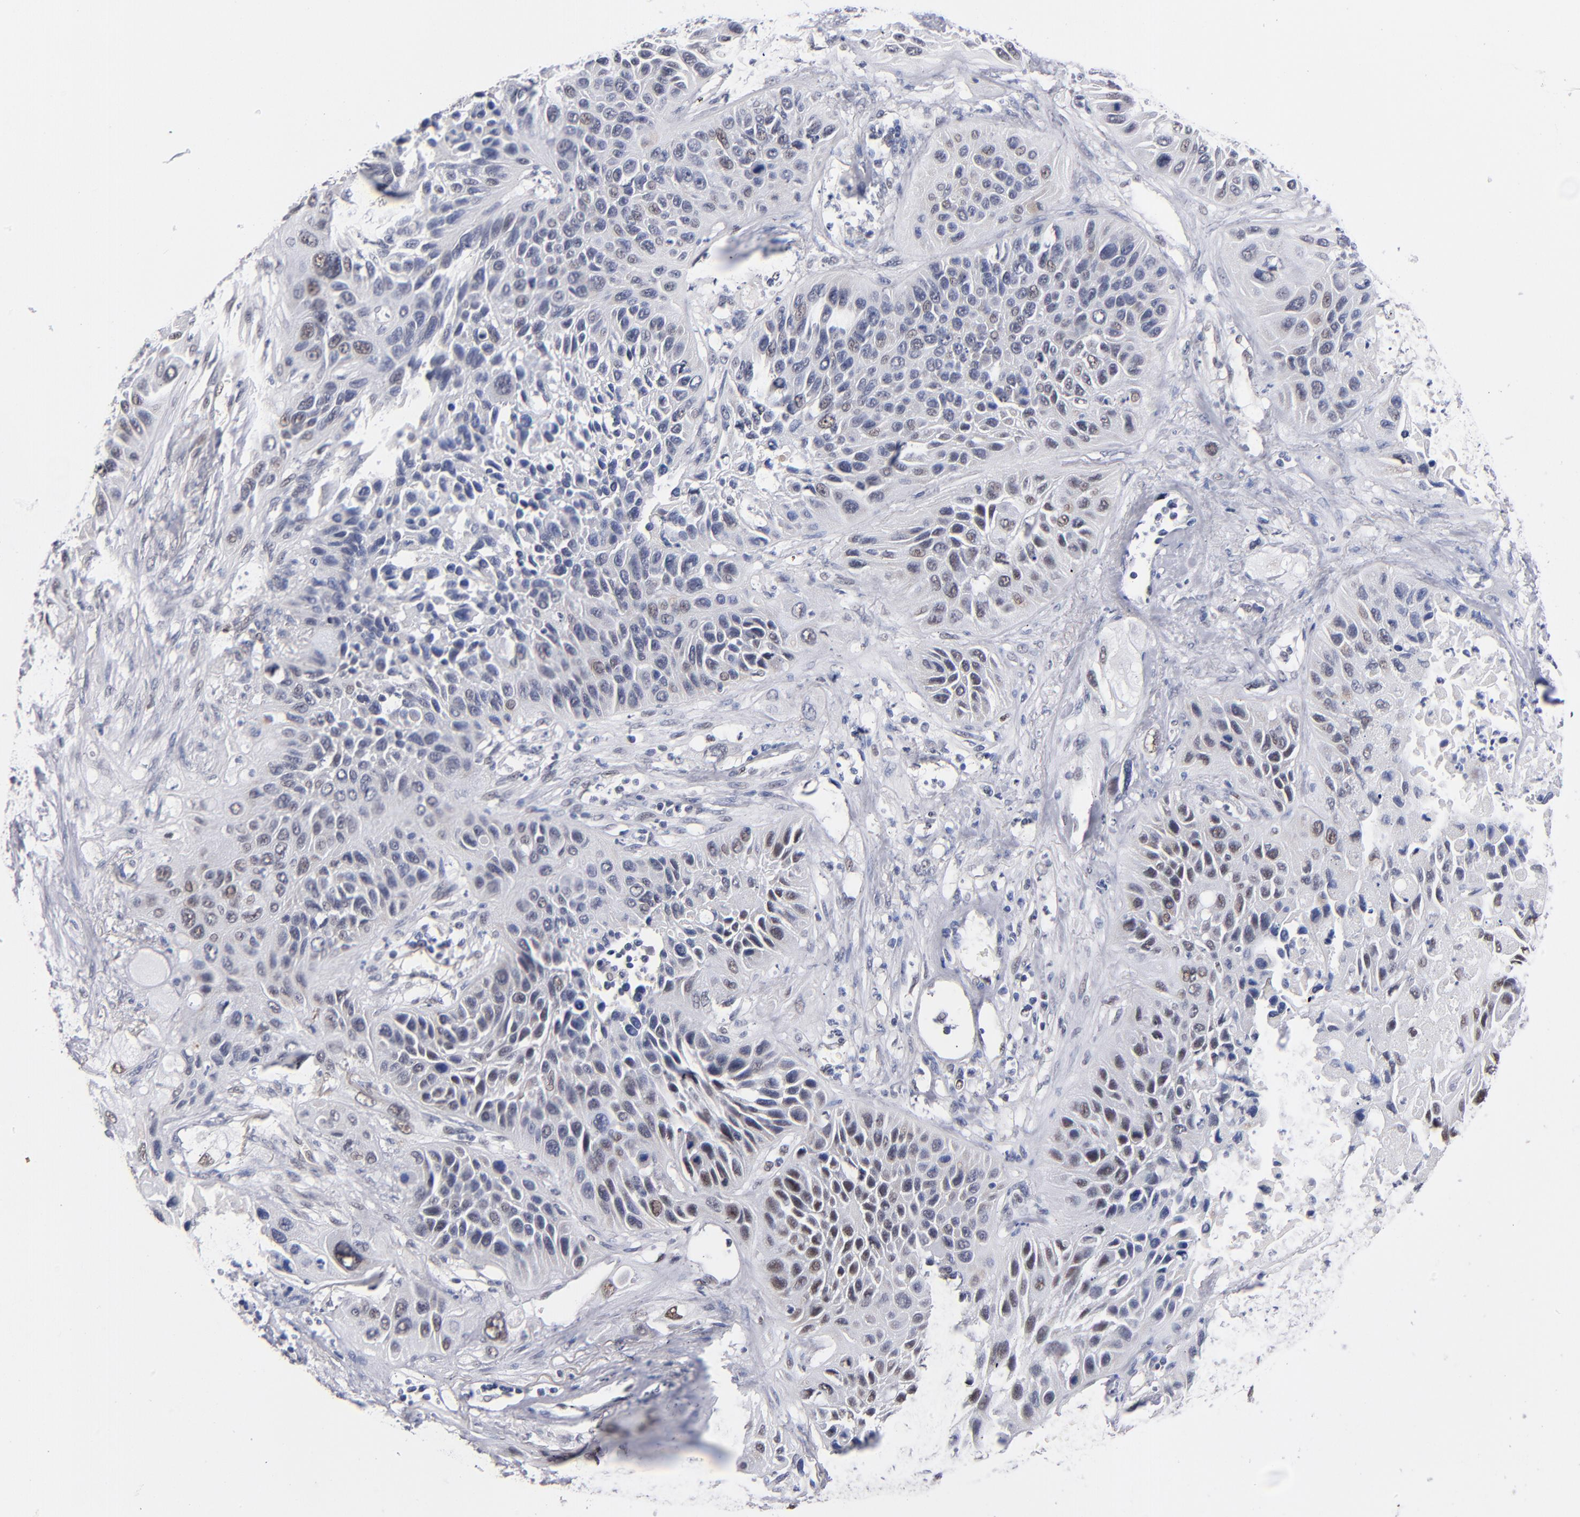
{"staining": {"intensity": "weak", "quantity": "<25%", "location": "nuclear"}, "tissue": "lung cancer", "cell_type": "Tumor cells", "image_type": "cancer", "snomed": [{"axis": "morphology", "description": "Squamous cell carcinoma, NOS"}, {"axis": "topography", "description": "Lung"}], "caption": "High power microscopy micrograph of an IHC photomicrograph of lung cancer, revealing no significant positivity in tumor cells.", "gene": "MN1", "patient": {"sex": "female", "age": 76}}